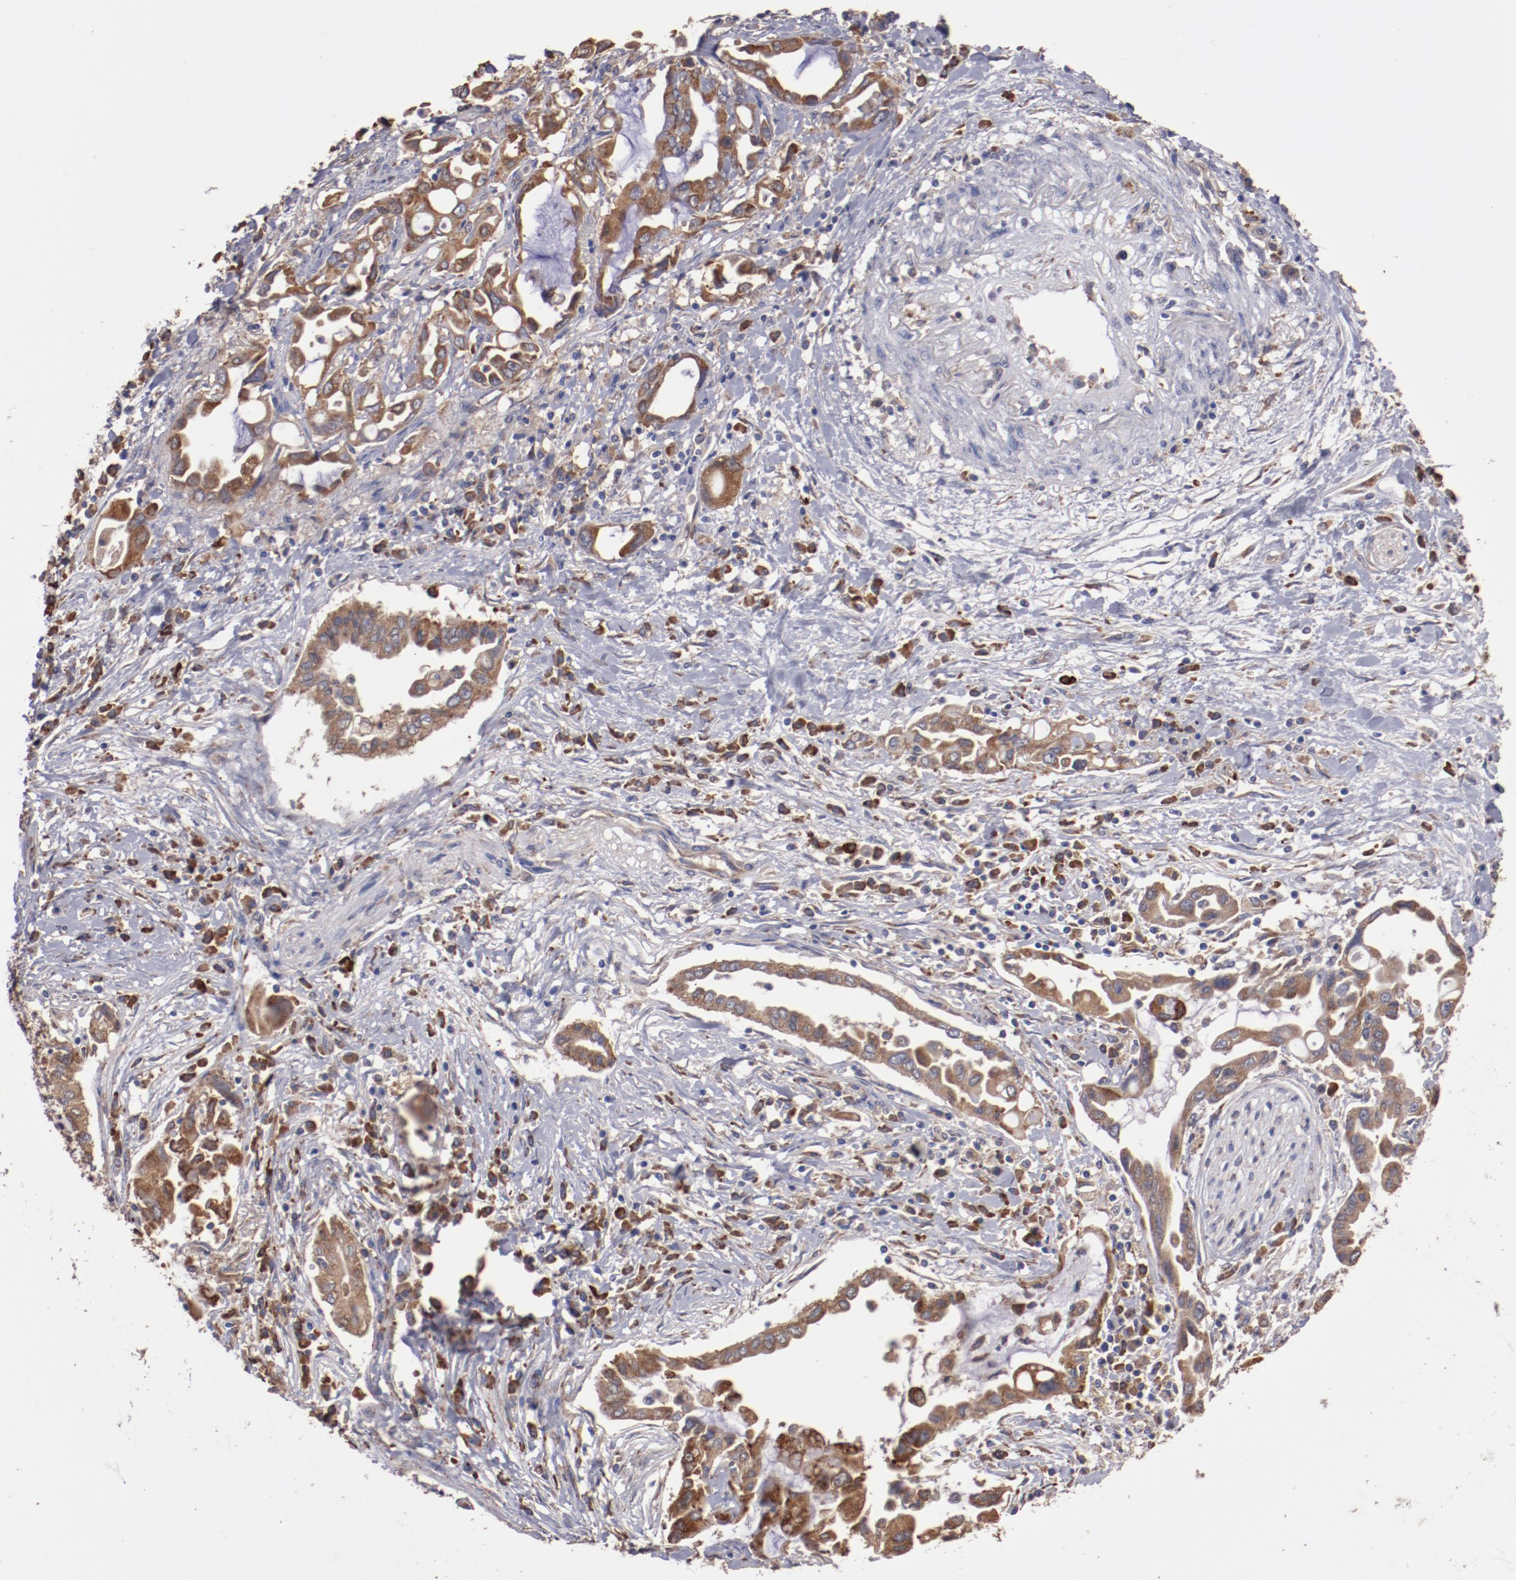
{"staining": {"intensity": "moderate", "quantity": ">75%", "location": "cytoplasmic/membranous"}, "tissue": "pancreatic cancer", "cell_type": "Tumor cells", "image_type": "cancer", "snomed": [{"axis": "morphology", "description": "Adenocarcinoma, NOS"}, {"axis": "topography", "description": "Pancreas"}], "caption": "A brown stain highlights moderate cytoplasmic/membranous staining of a protein in human adenocarcinoma (pancreatic) tumor cells. (IHC, brightfield microscopy, high magnification).", "gene": "NFKBIE", "patient": {"sex": "female", "age": 57}}